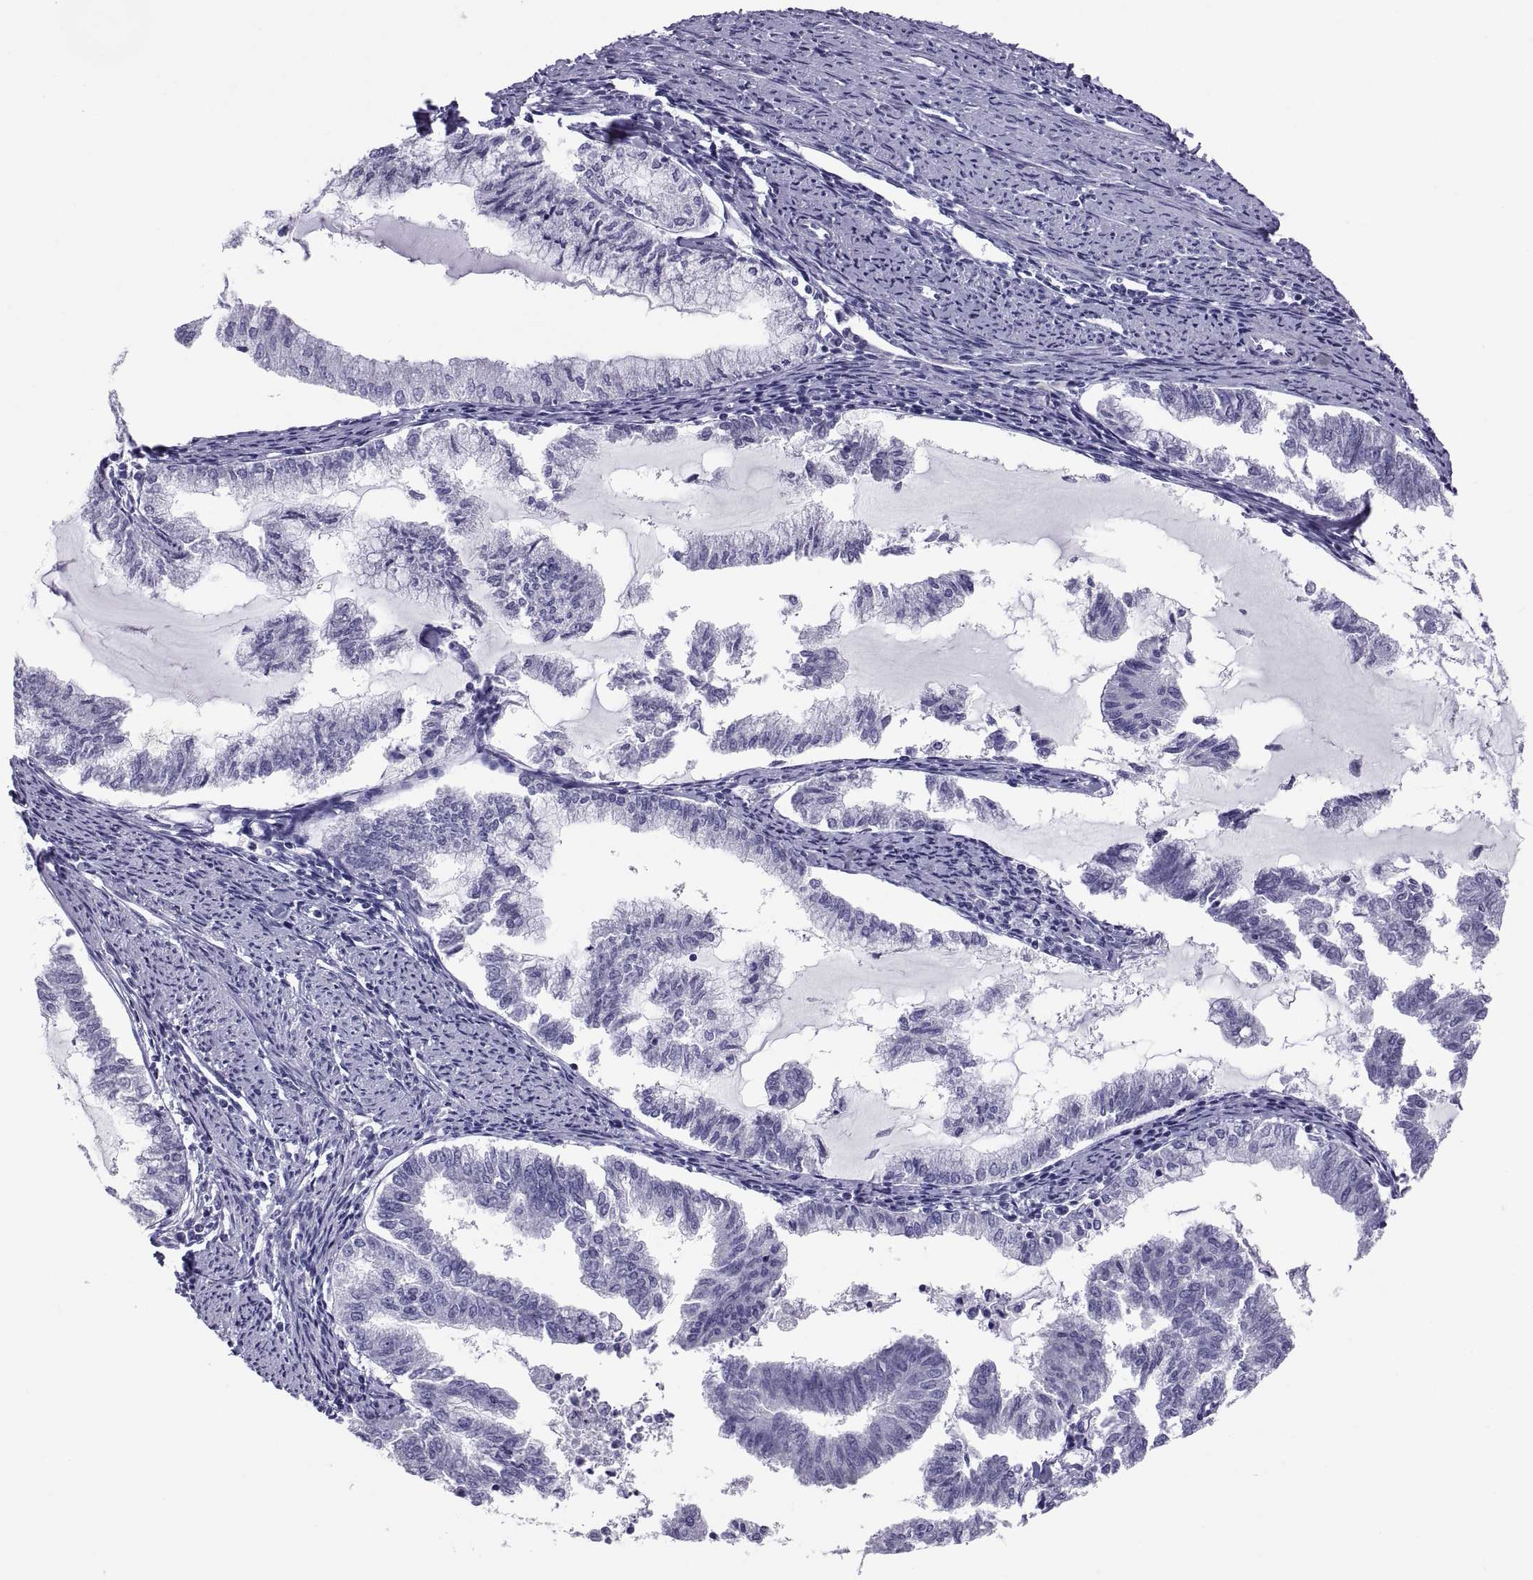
{"staining": {"intensity": "negative", "quantity": "none", "location": "none"}, "tissue": "endometrial cancer", "cell_type": "Tumor cells", "image_type": "cancer", "snomed": [{"axis": "morphology", "description": "Adenocarcinoma, NOS"}, {"axis": "topography", "description": "Endometrium"}], "caption": "This photomicrograph is of endometrial cancer stained with IHC to label a protein in brown with the nuclei are counter-stained blue. There is no positivity in tumor cells.", "gene": "RNASE12", "patient": {"sex": "female", "age": 79}}